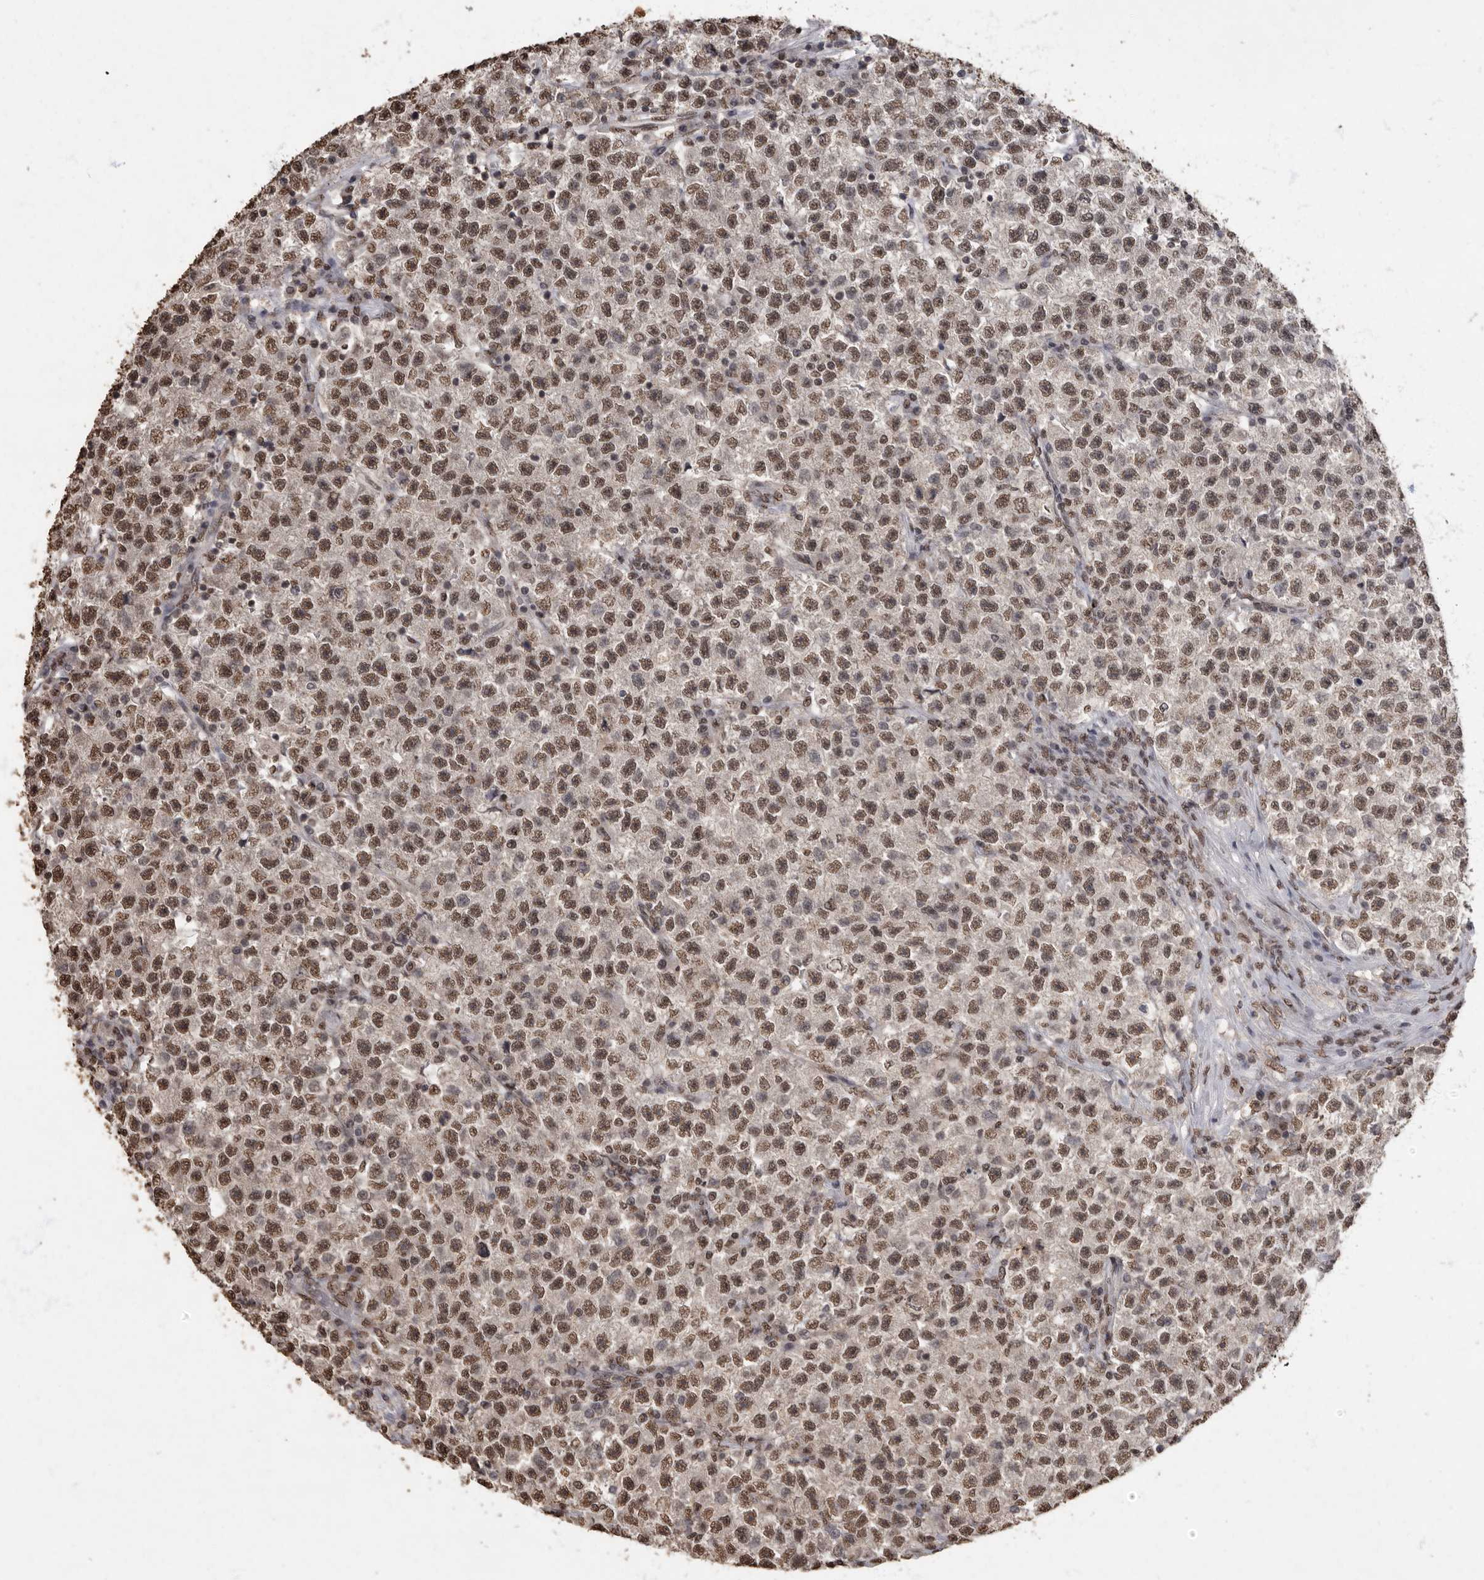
{"staining": {"intensity": "moderate", "quantity": ">75%", "location": "nuclear"}, "tissue": "testis cancer", "cell_type": "Tumor cells", "image_type": "cancer", "snomed": [{"axis": "morphology", "description": "Seminoma, NOS"}, {"axis": "topography", "description": "Testis"}], "caption": "Protein expression analysis of human testis seminoma reveals moderate nuclear positivity in about >75% of tumor cells.", "gene": "NBL1", "patient": {"sex": "male", "age": 22}}